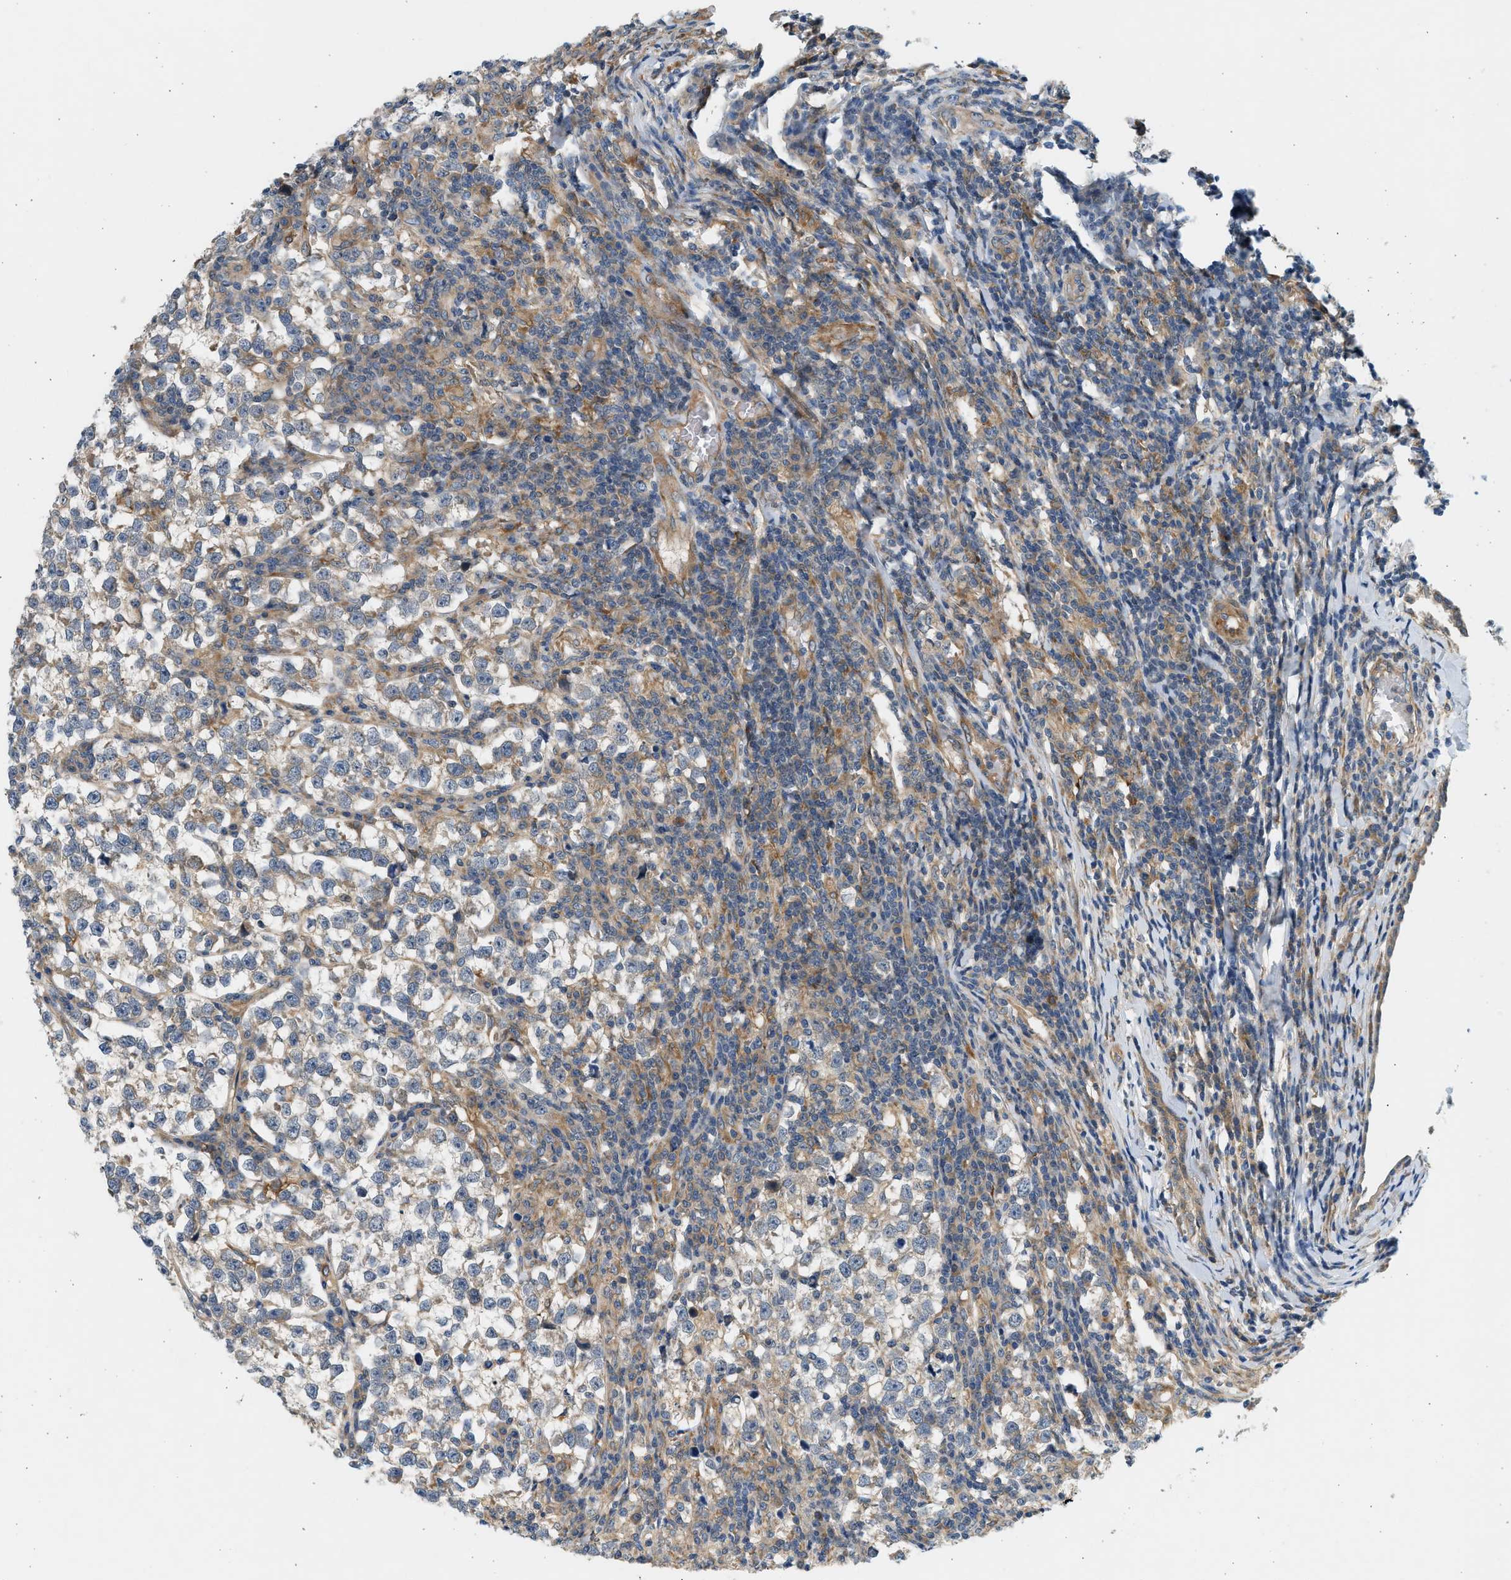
{"staining": {"intensity": "weak", "quantity": "25%-75%", "location": "cytoplasmic/membranous"}, "tissue": "testis cancer", "cell_type": "Tumor cells", "image_type": "cancer", "snomed": [{"axis": "morphology", "description": "Normal tissue, NOS"}, {"axis": "morphology", "description": "Seminoma, NOS"}, {"axis": "topography", "description": "Testis"}], "caption": "This is an image of immunohistochemistry (IHC) staining of testis cancer, which shows weak expression in the cytoplasmic/membranous of tumor cells.", "gene": "KDELR2", "patient": {"sex": "male", "age": 43}}